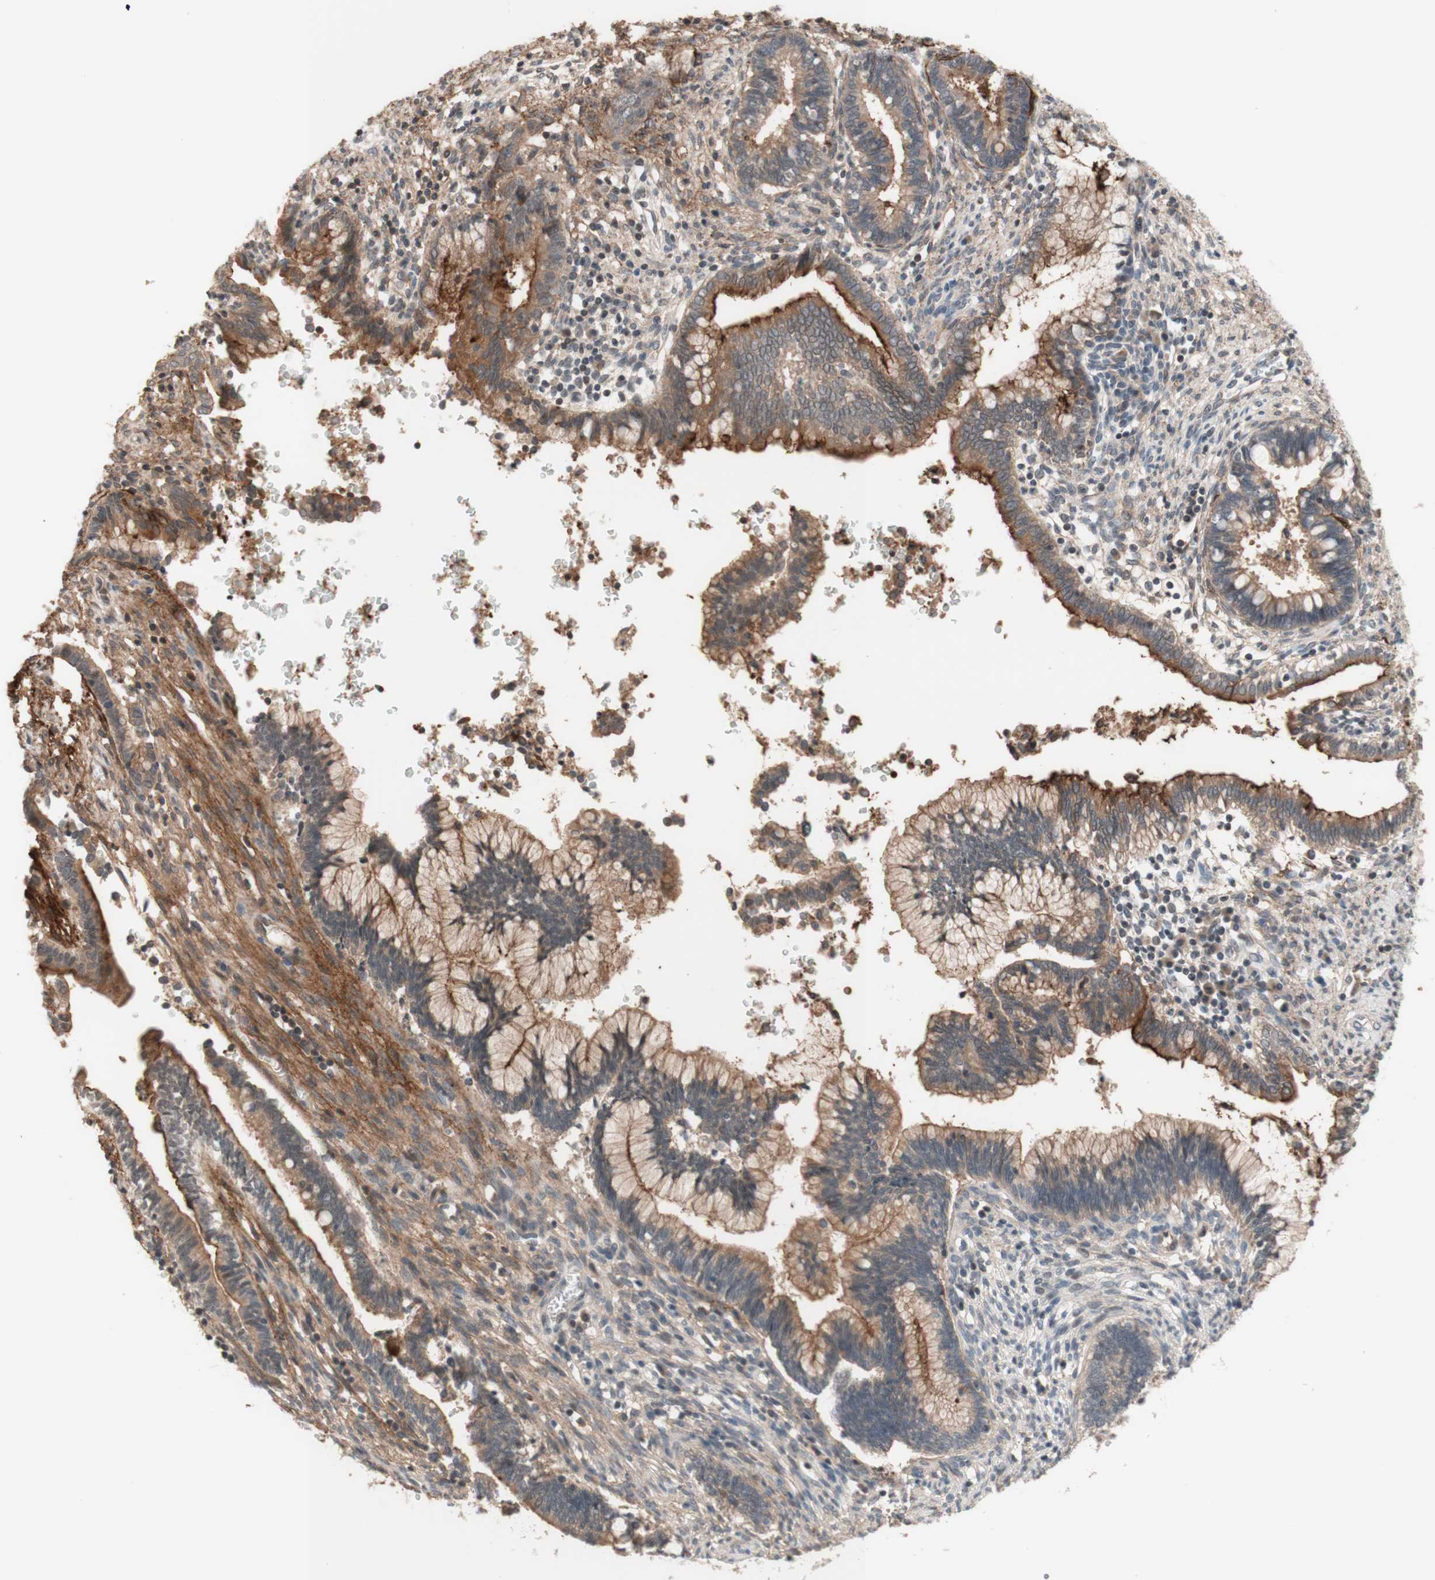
{"staining": {"intensity": "strong", "quantity": "25%-75%", "location": "cytoplasmic/membranous"}, "tissue": "cervical cancer", "cell_type": "Tumor cells", "image_type": "cancer", "snomed": [{"axis": "morphology", "description": "Adenocarcinoma, NOS"}, {"axis": "topography", "description": "Cervix"}], "caption": "A micrograph of human cervical adenocarcinoma stained for a protein displays strong cytoplasmic/membranous brown staining in tumor cells.", "gene": "CD55", "patient": {"sex": "female", "age": 44}}